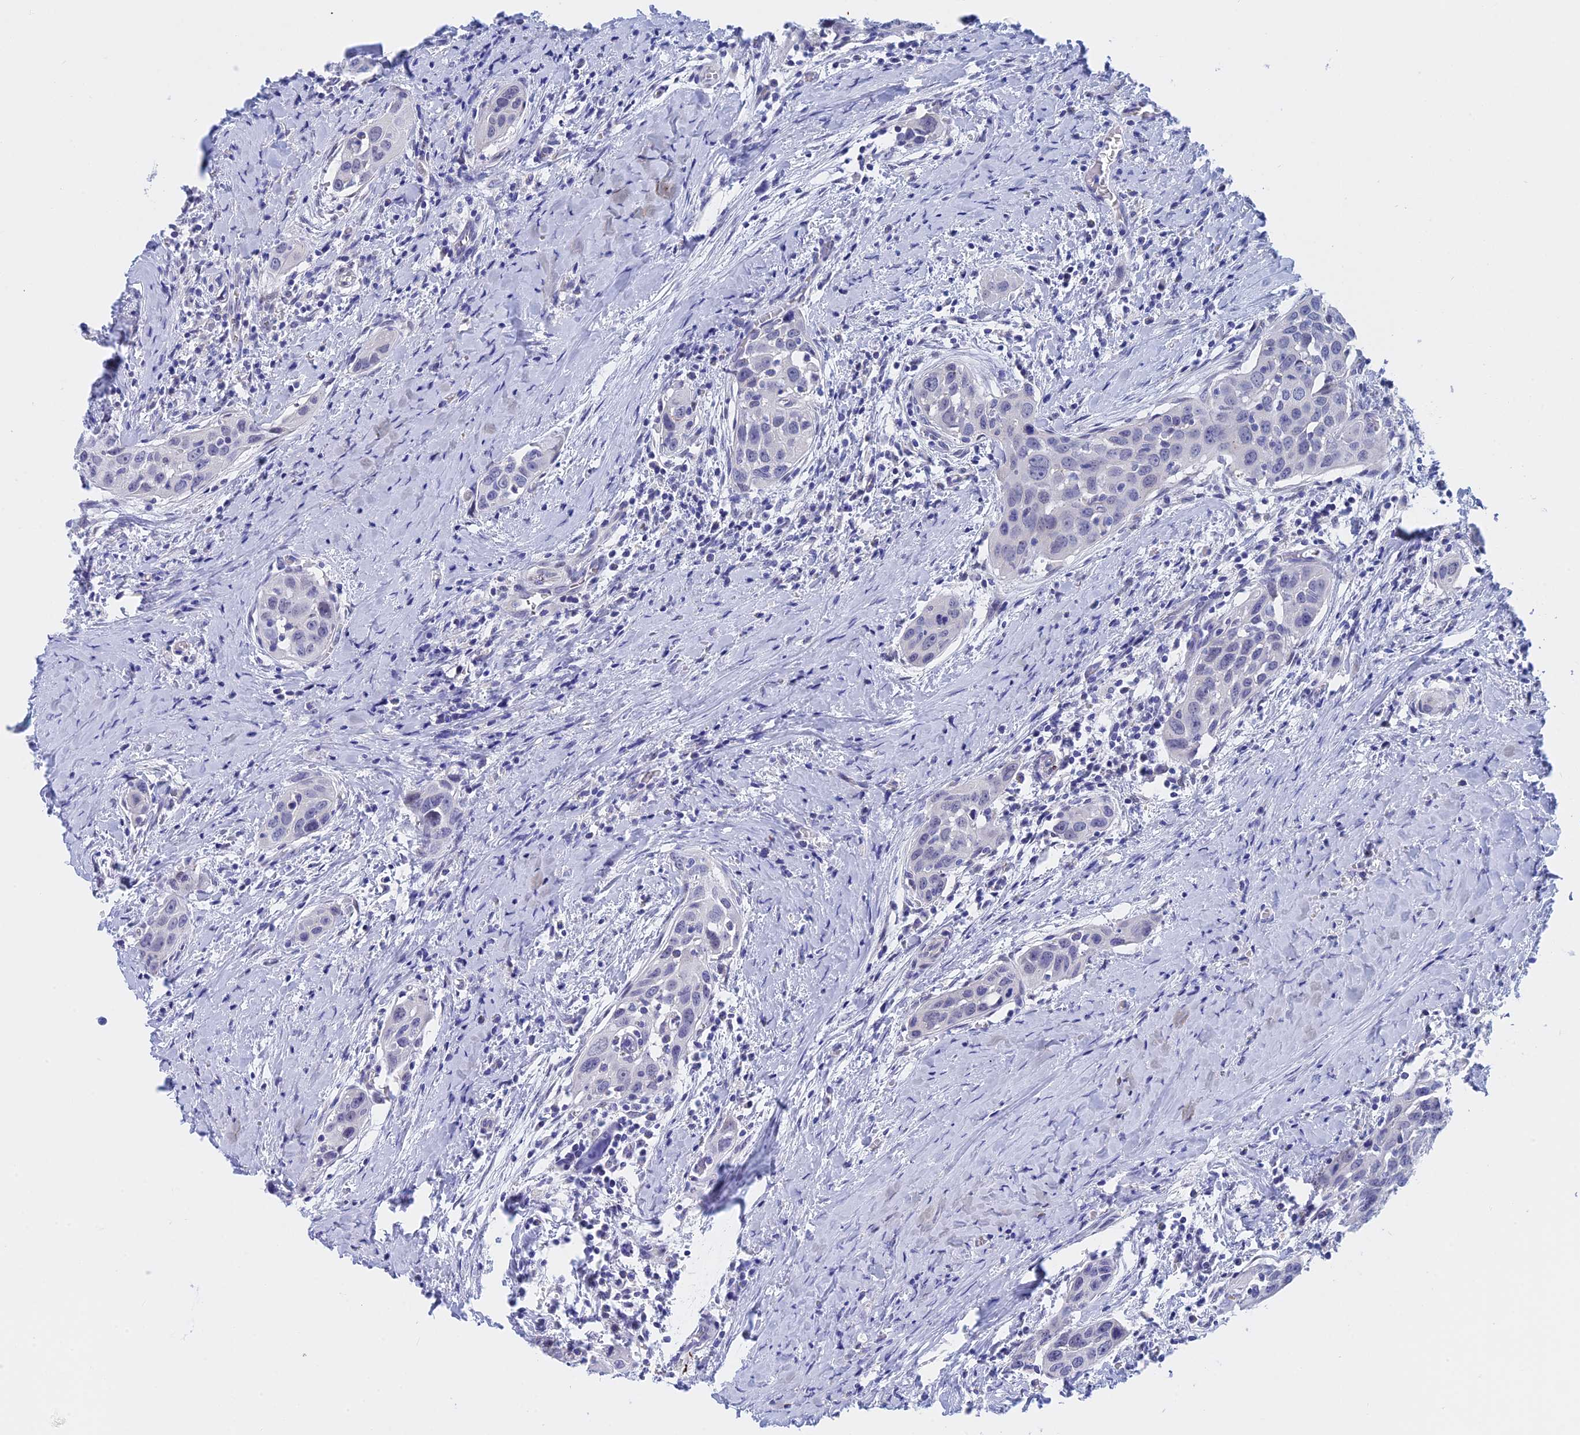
{"staining": {"intensity": "negative", "quantity": "none", "location": "none"}, "tissue": "head and neck cancer", "cell_type": "Tumor cells", "image_type": "cancer", "snomed": [{"axis": "morphology", "description": "Squamous cell carcinoma, NOS"}, {"axis": "topography", "description": "Oral tissue"}, {"axis": "topography", "description": "Head-Neck"}], "caption": "Head and neck cancer (squamous cell carcinoma) was stained to show a protein in brown. There is no significant staining in tumor cells.", "gene": "WDR83", "patient": {"sex": "female", "age": 50}}